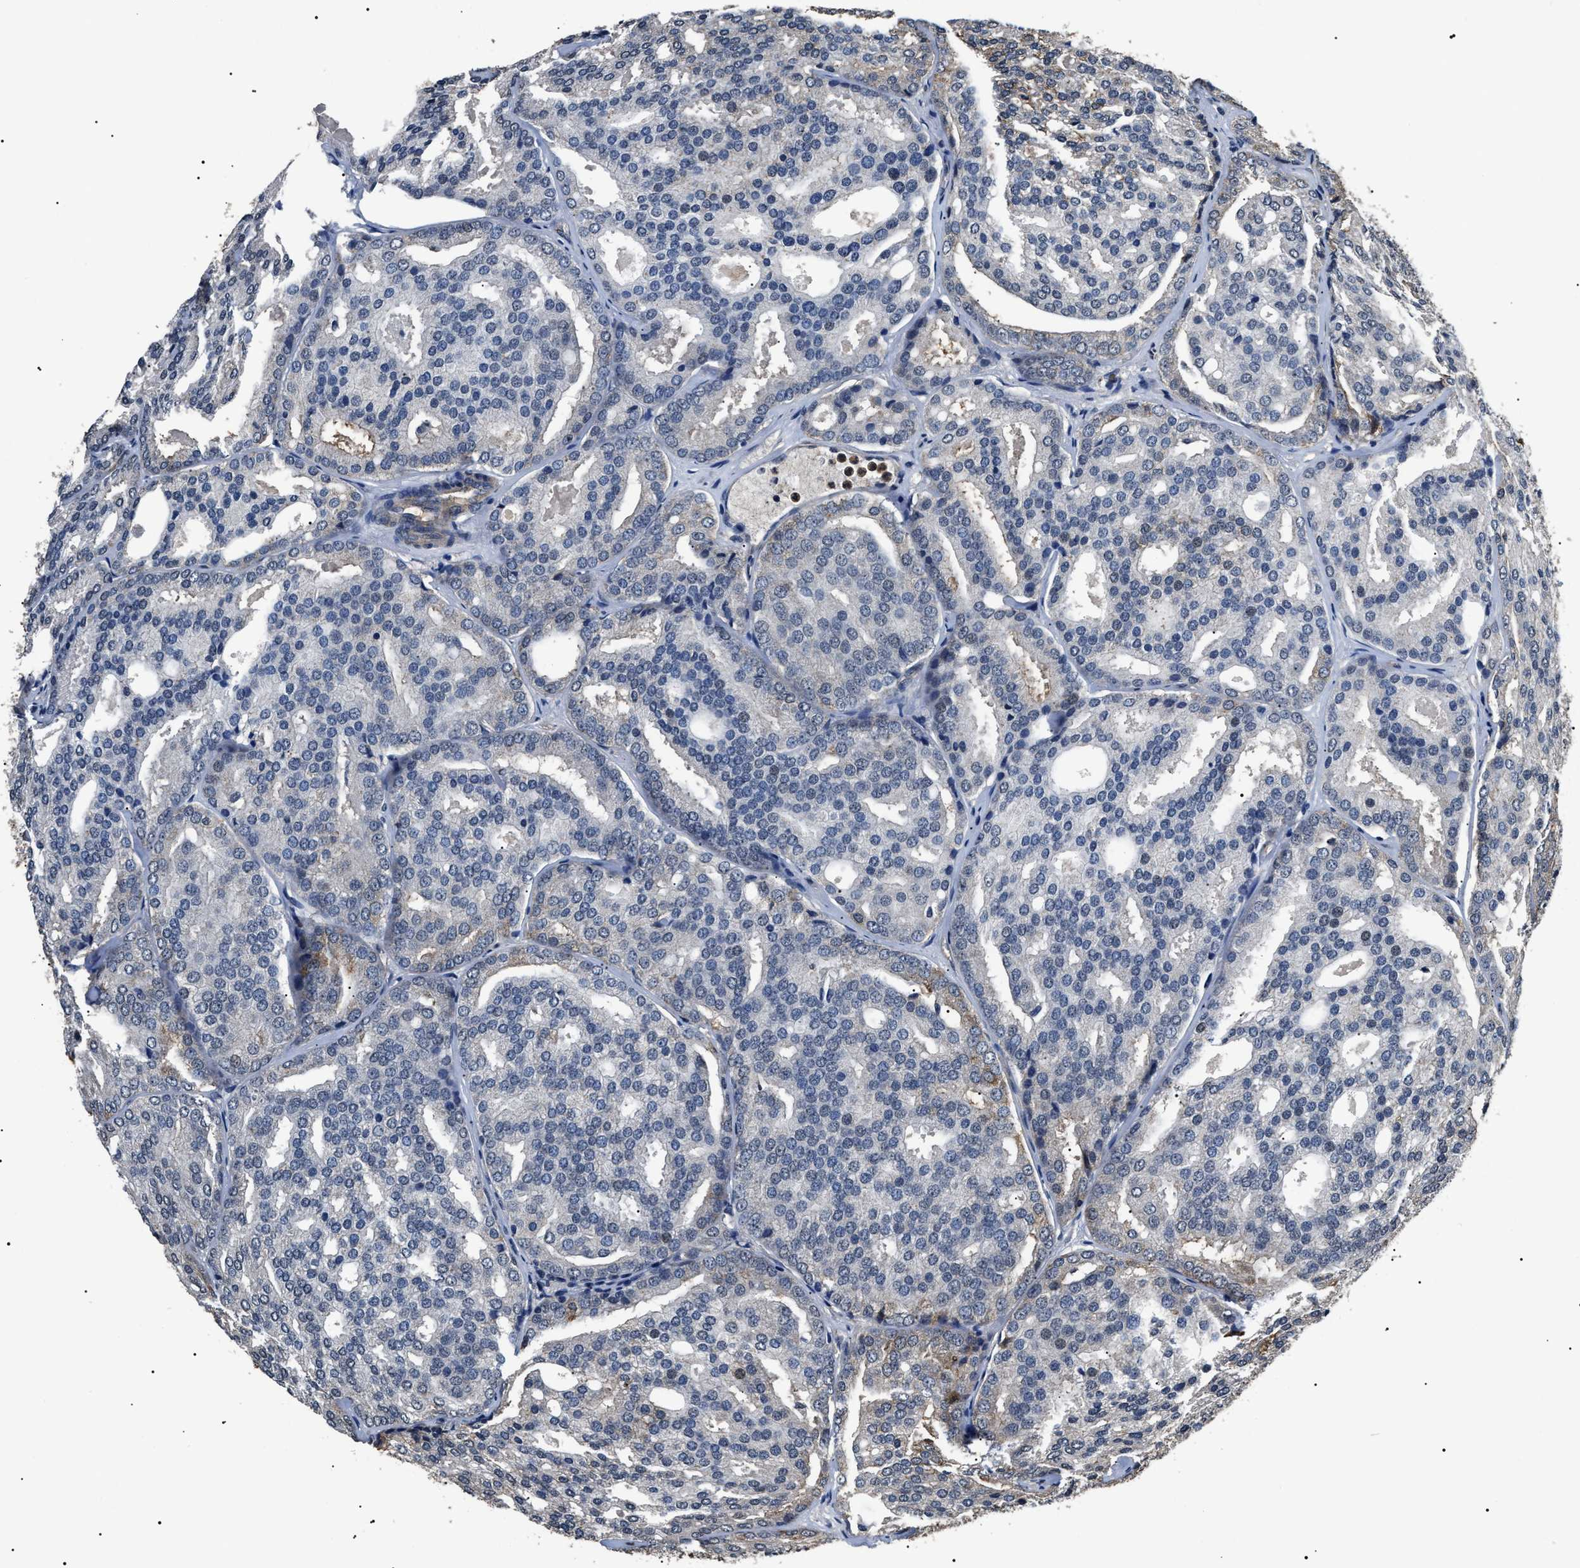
{"staining": {"intensity": "negative", "quantity": "none", "location": "none"}, "tissue": "prostate cancer", "cell_type": "Tumor cells", "image_type": "cancer", "snomed": [{"axis": "morphology", "description": "Adenocarcinoma, High grade"}, {"axis": "topography", "description": "Prostate"}], "caption": "An immunohistochemistry histopathology image of prostate cancer is shown. There is no staining in tumor cells of prostate cancer.", "gene": "ANP32E", "patient": {"sex": "male", "age": 64}}